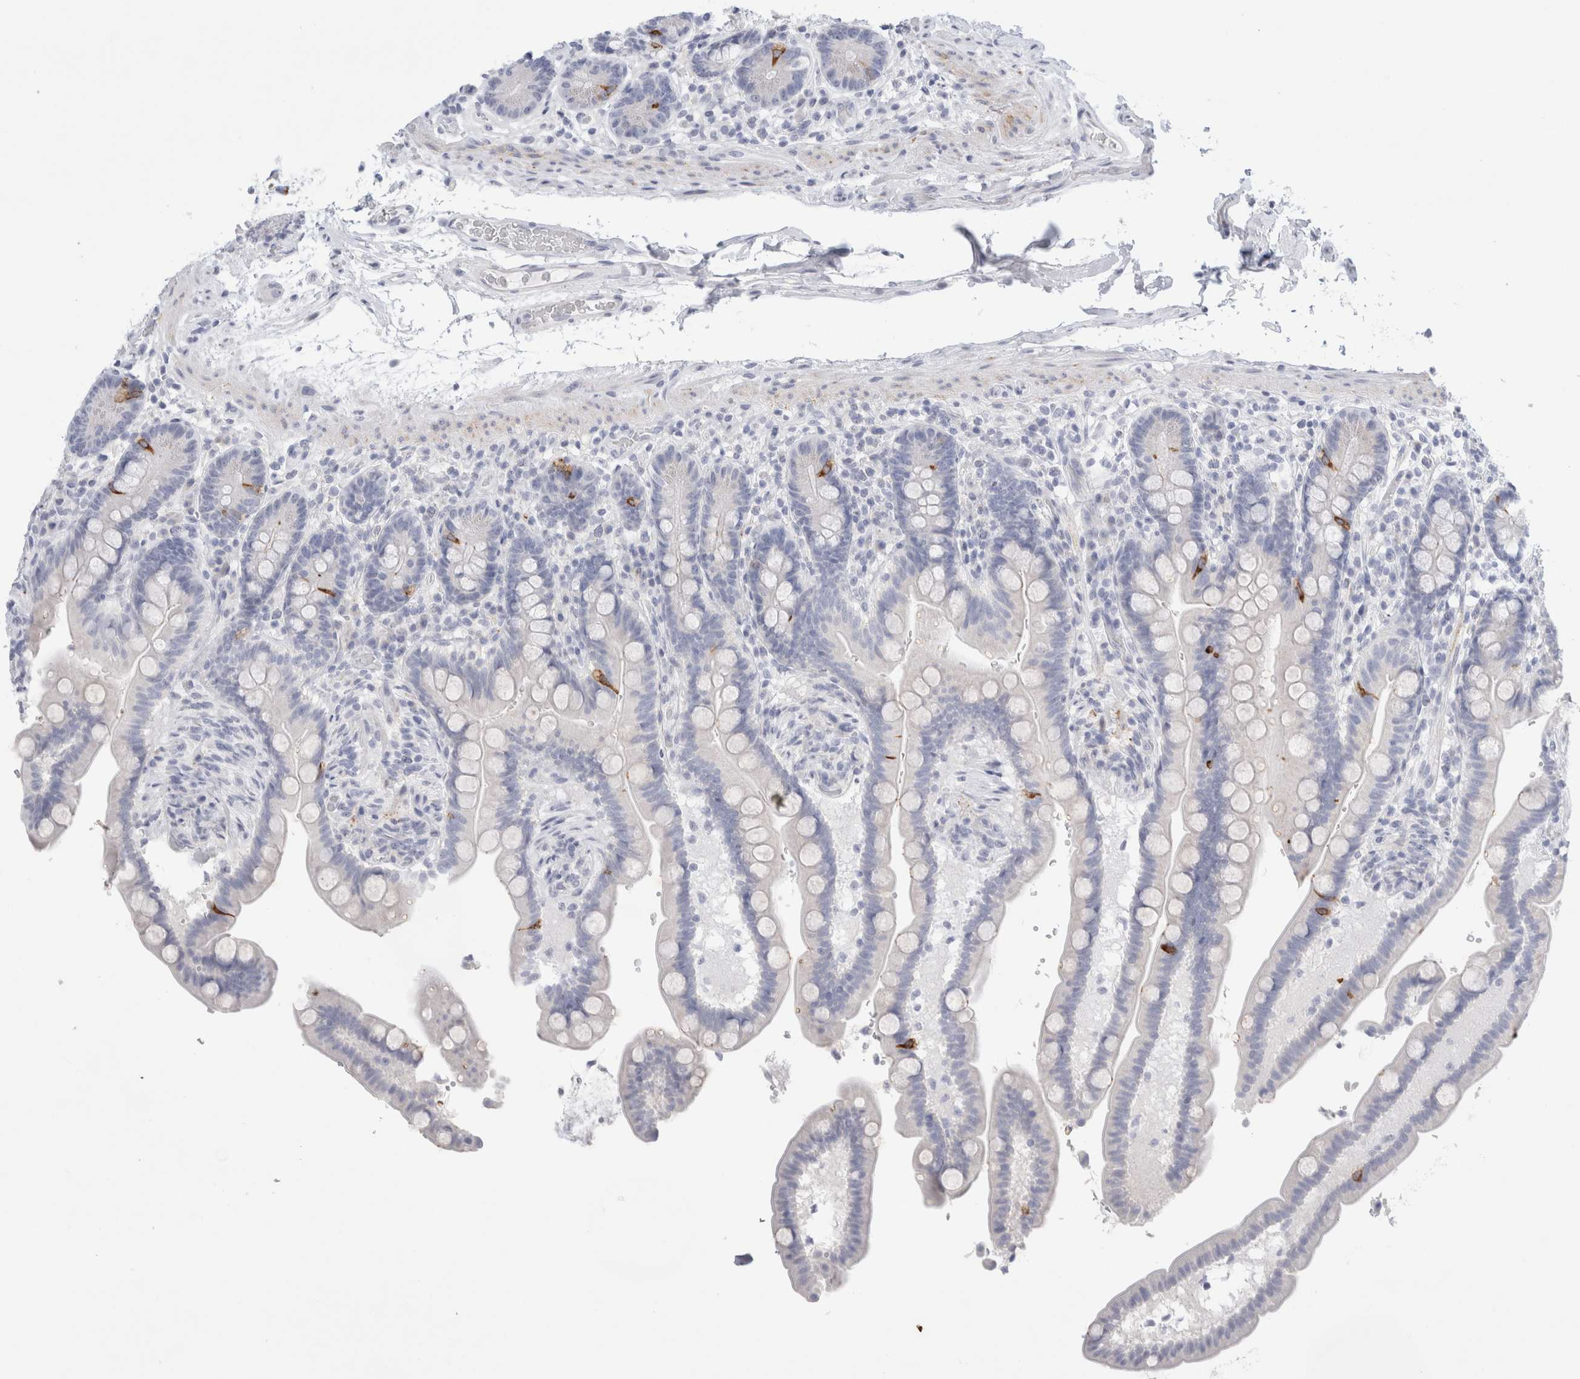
{"staining": {"intensity": "negative", "quantity": "none", "location": "none"}, "tissue": "colon", "cell_type": "Endothelial cells", "image_type": "normal", "snomed": [{"axis": "morphology", "description": "Normal tissue, NOS"}, {"axis": "topography", "description": "Smooth muscle"}, {"axis": "topography", "description": "Colon"}], "caption": "DAB immunohistochemical staining of benign colon demonstrates no significant expression in endothelial cells. (DAB (3,3'-diaminobenzidine) IHC with hematoxylin counter stain).", "gene": "MUC15", "patient": {"sex": "male", "age": 73}}